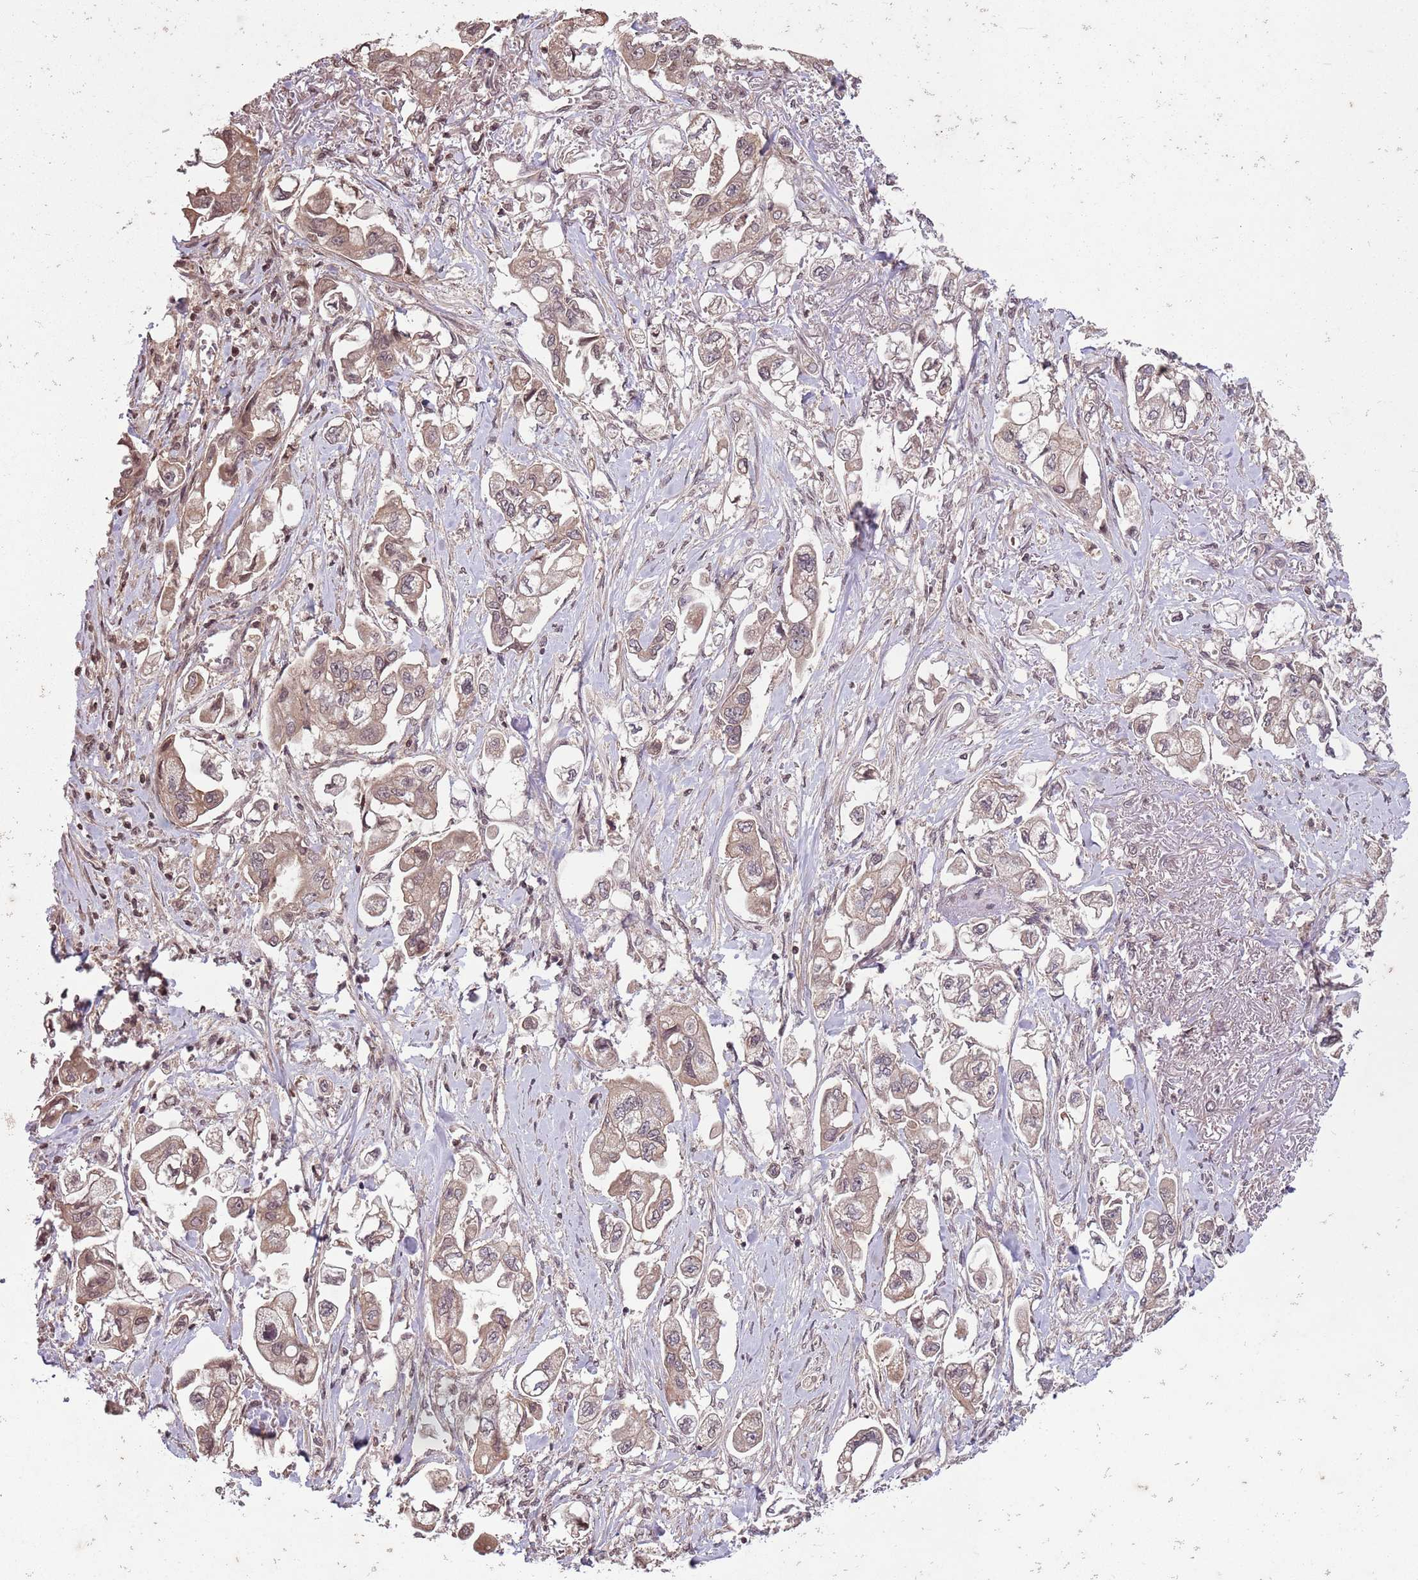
{"staining": {"intensity": "weak", "quantity": ">75%", "location": "cytoplasmic/membranous"}, "tissue": "stomach cancer", "cell_type": "Tumor cells", "image_type": "cancer", "snomed": [{"axis": "morphology", "description": "Adenocarcinoma, NOS"}, {"axis": "topography", "description": "Stomach"}], "caption": "Protein expression analysis of stomach adenocarcinoma exhibits weak cytoplasmic/membranous staining in about >75% of tumor cells.", "gene": "CAPN9", "patient": {"sex": "male", "age": 62}}